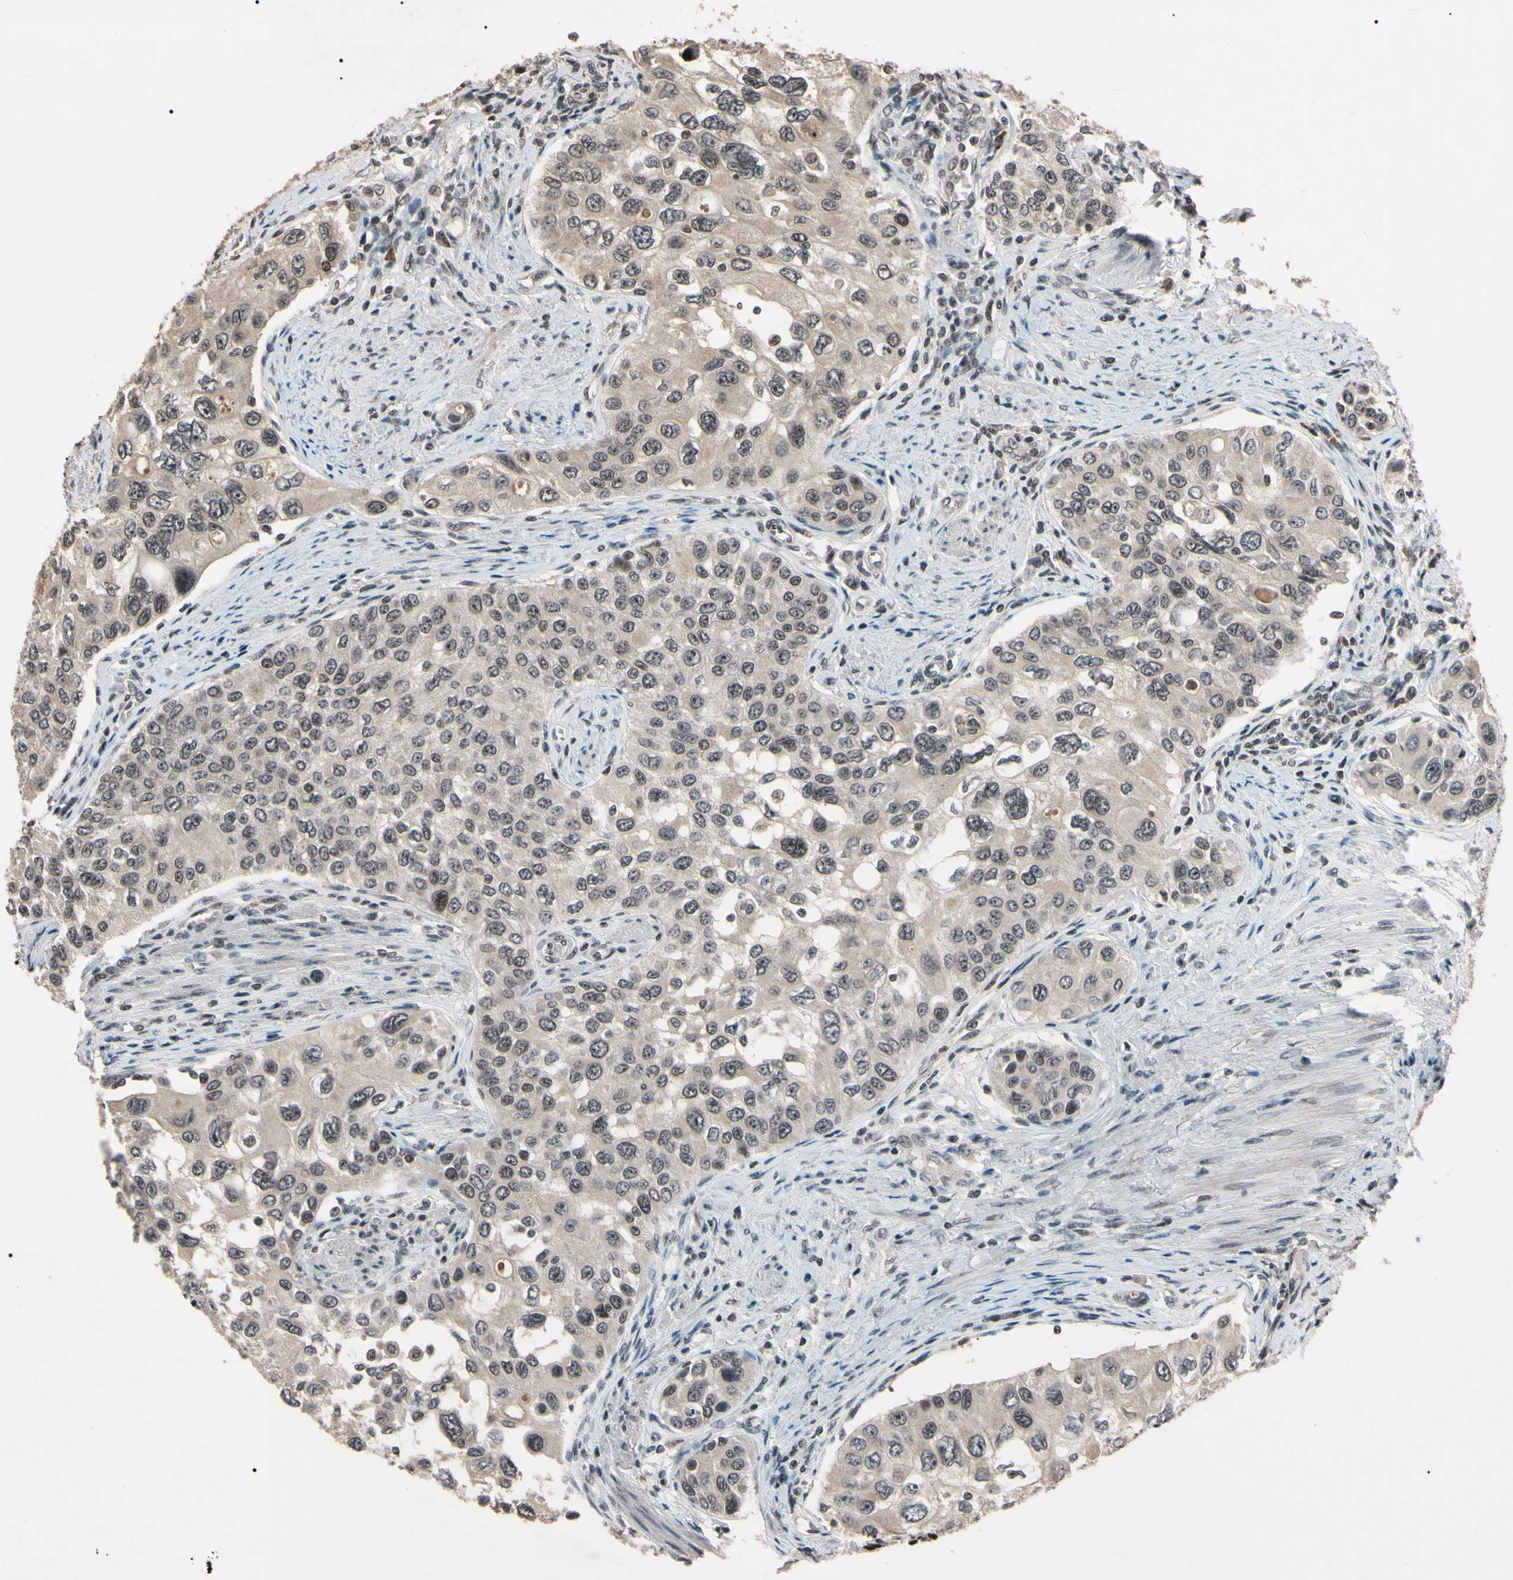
{"staining": {"intensity": "weak", "quantity": ">75%", "location": "cytoplasmic/membranous"}, "tissue": "urothelial cancer", "cell_type": "Tumor cells", "image_type": "cancer", "snomed": [{"axis": "morphology", "description": "Urothelial carcinoma, High grade"}, {"axis": "topography", "description": "Urinary bladder"}], "caption": "The histopathology image demonstrates immunohistochemical staining of high-grade urothelial carcinoma. There is weak cytoplasmic/membranous staining is identified in about >75% of tumor cells. (brown staining indicates protein expression, while blue staining denotes nuclei).", "gene": "YY1", "patient": {"sex": "female", "age": 56}}